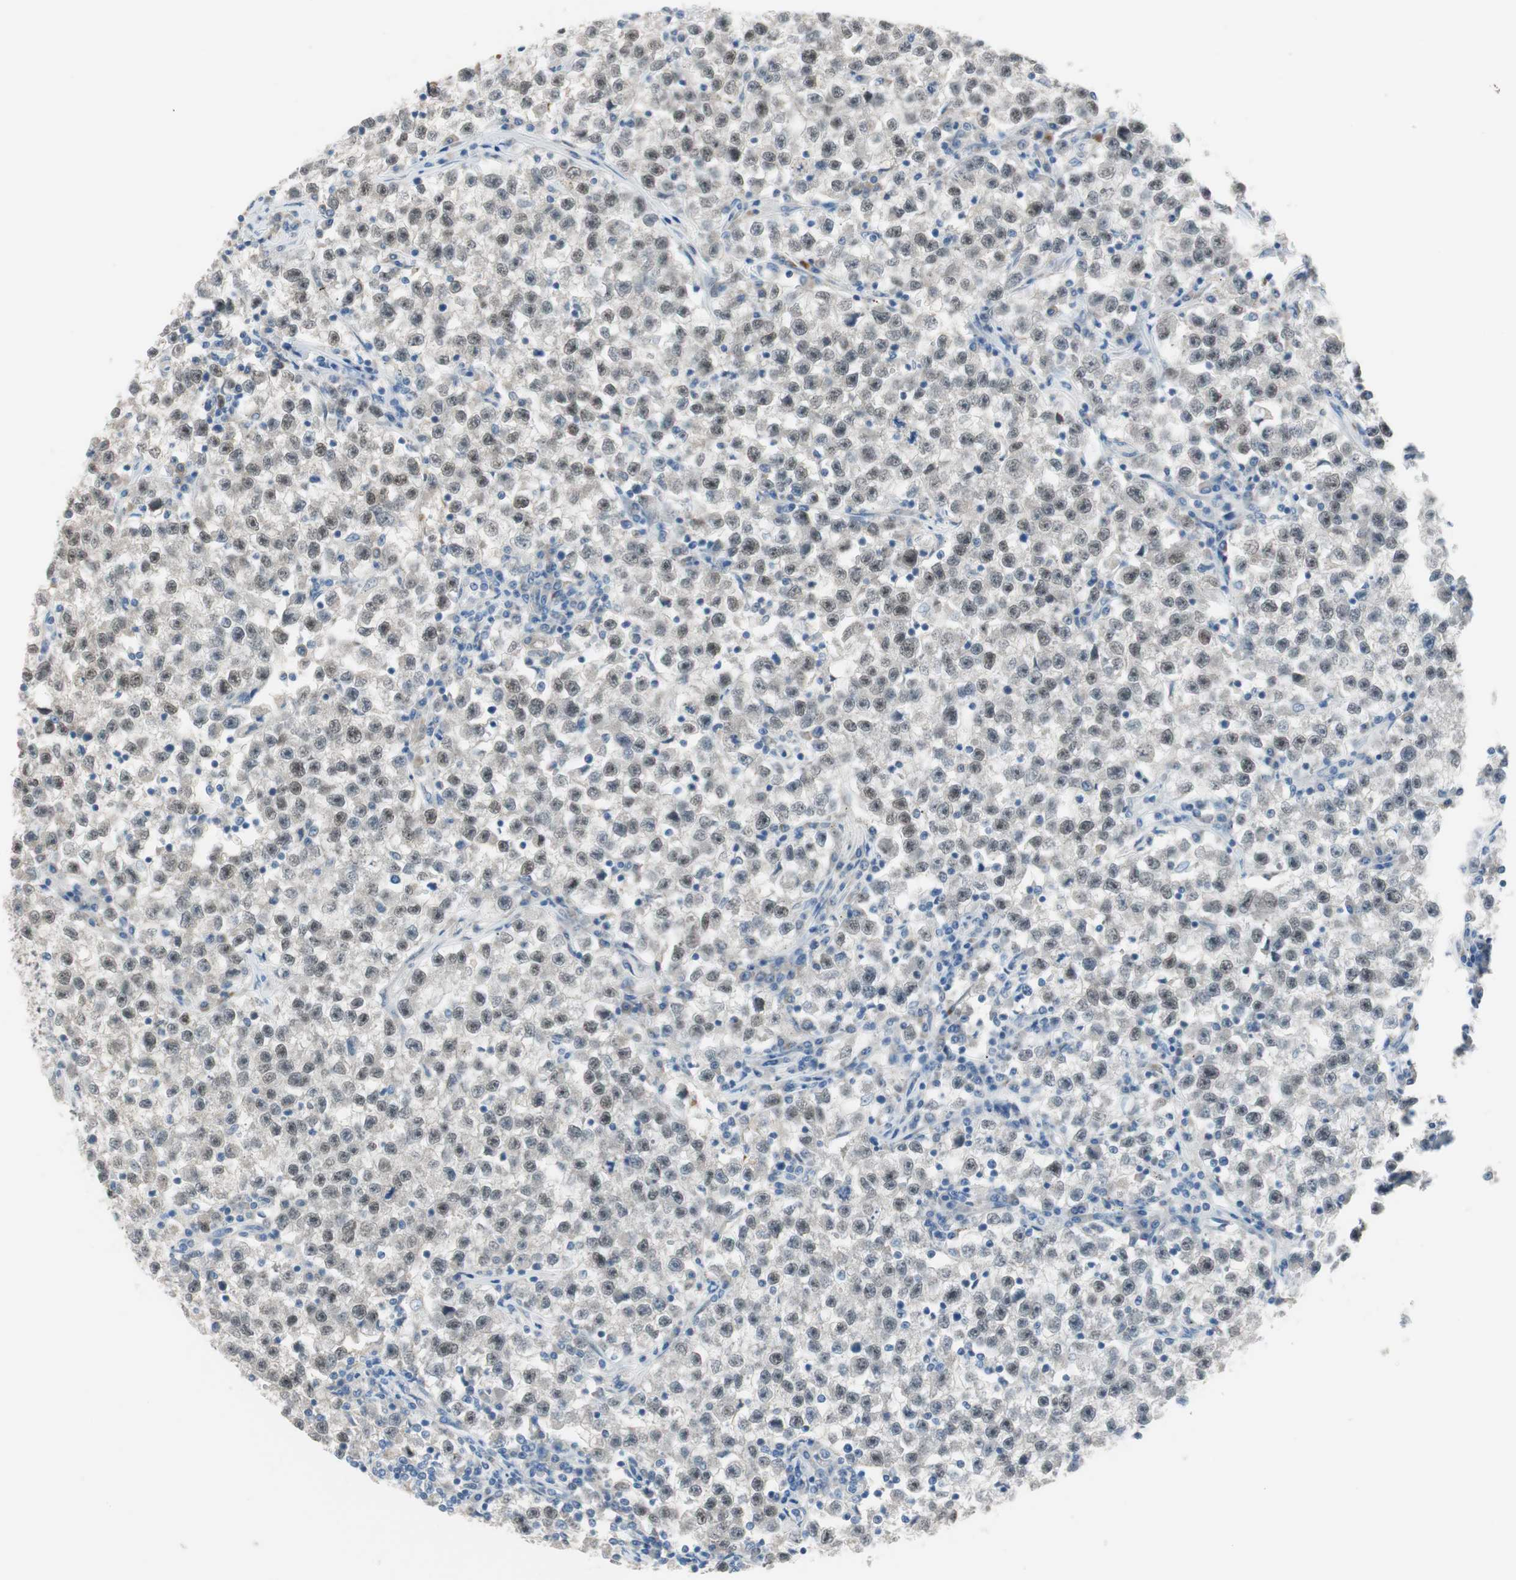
{"staining": {"intensity": "weak", "quantity": "25%-75%", "location": "nuclear"}, "tissue": "testis cancer", "cell_type": "Tumor cells", "image_type": "cancer", "snomed": [{"axis": "morphology", "description": "Seminoma, NOS"}, {"axis": "topography", "description": "Testis"}], "caption": "Testis seminoma stained with DAB (3,3'-diaminobenzidine) immunohistochemistry (IHC) displays low levels of weak nuclear expression in approximately 25%-75% of tumor cells. The staining was performed using DAB to visualize the protein expression in brown, while the nuclei were stained in blue with hematoxylin (Magnification: 20x).", "gene": "GRHL1", "patient": {"sex": "male", "age": 22}}